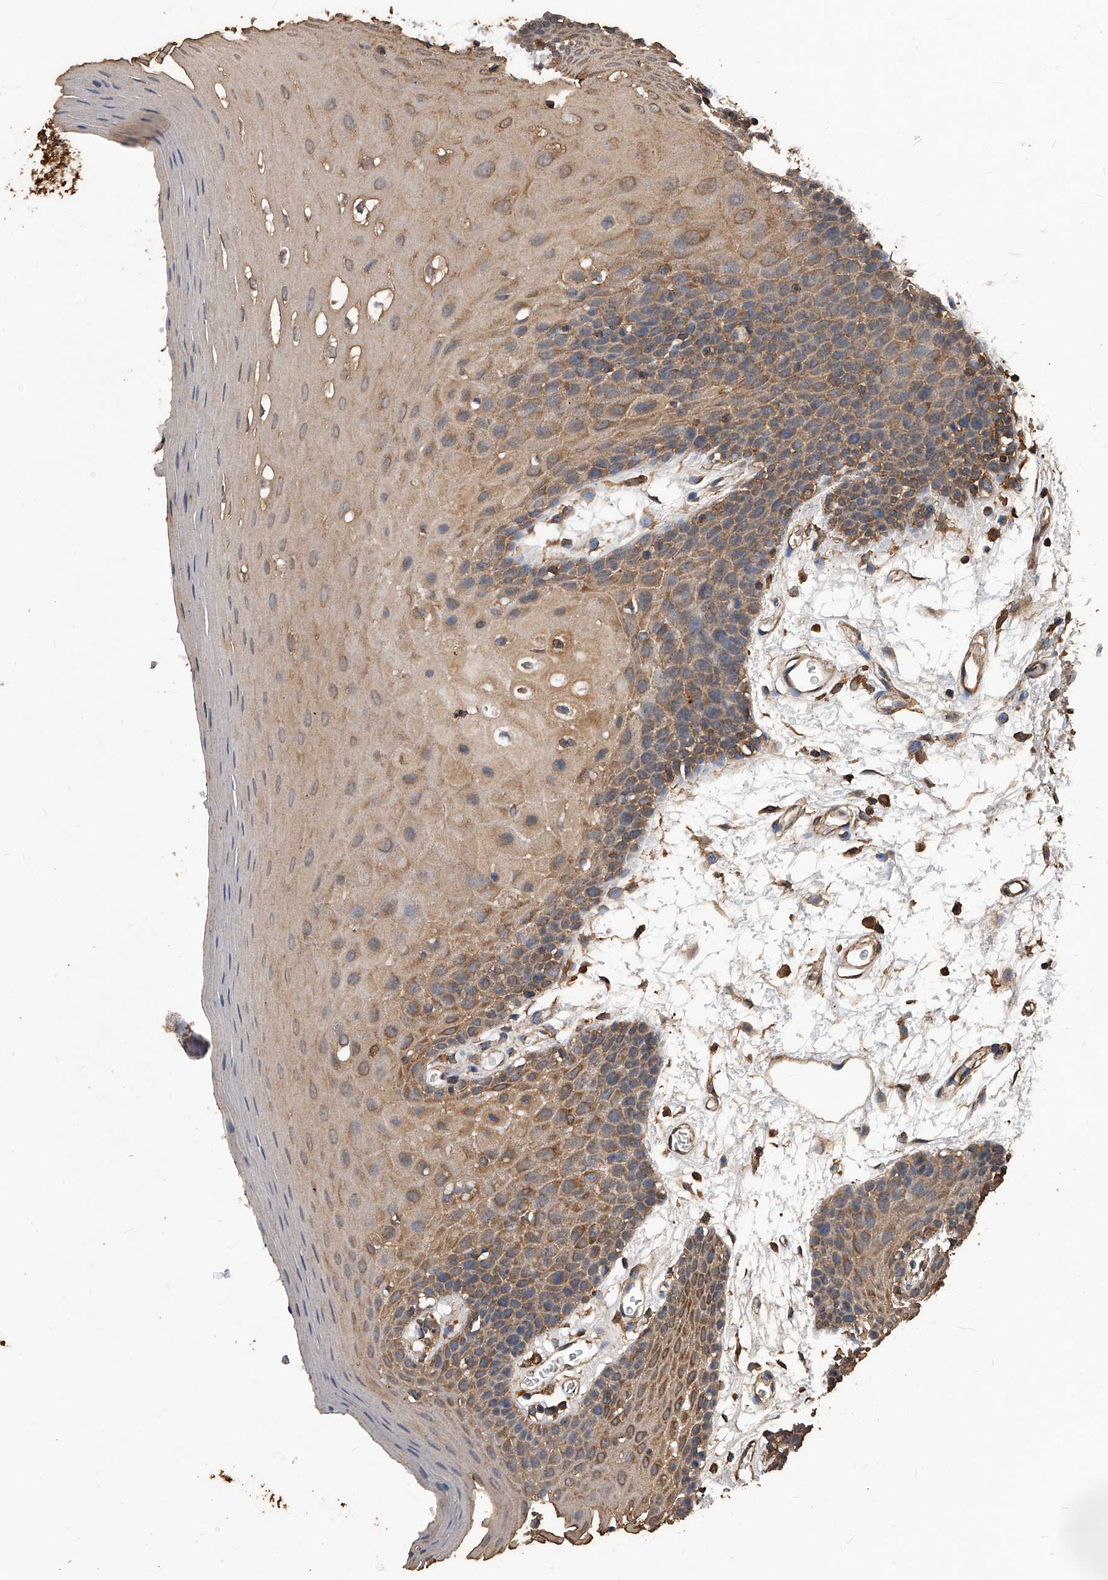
{"staining": {"intensity": "moderate", "quantity": ">75%", "location": "cytoplasmic/membranous"}, "tissue": "oral mucosa", "cell_type": "Squamous epithelial cells", "image_type": "normal", "snomed": [{"axis": "morphology", "description": "Normal tissue, NOS"}, {"axis": "morphology", "description": "Squamous cell carcinoma, NOS"}, {"axis": "topography", "description": "Skeletal muscle"}, {"axis": "topography", "description": "Oral tissue"}, {"axis": "topography", "description": "Salivary gland"}, {"axis": "topography", "description": "Head-Neck"}], "caption": "A histopathology image of human oral mucosa stained for a protein displays moderate cytoplasmic/membranous brown staining in squamous epithelial cells. (DAB (3,3'-diaminobenzidine) IHC with brightfield microscopy, high magnification).", "gene": "UCP2", "patient": {"sex": "male", "age": 54}}